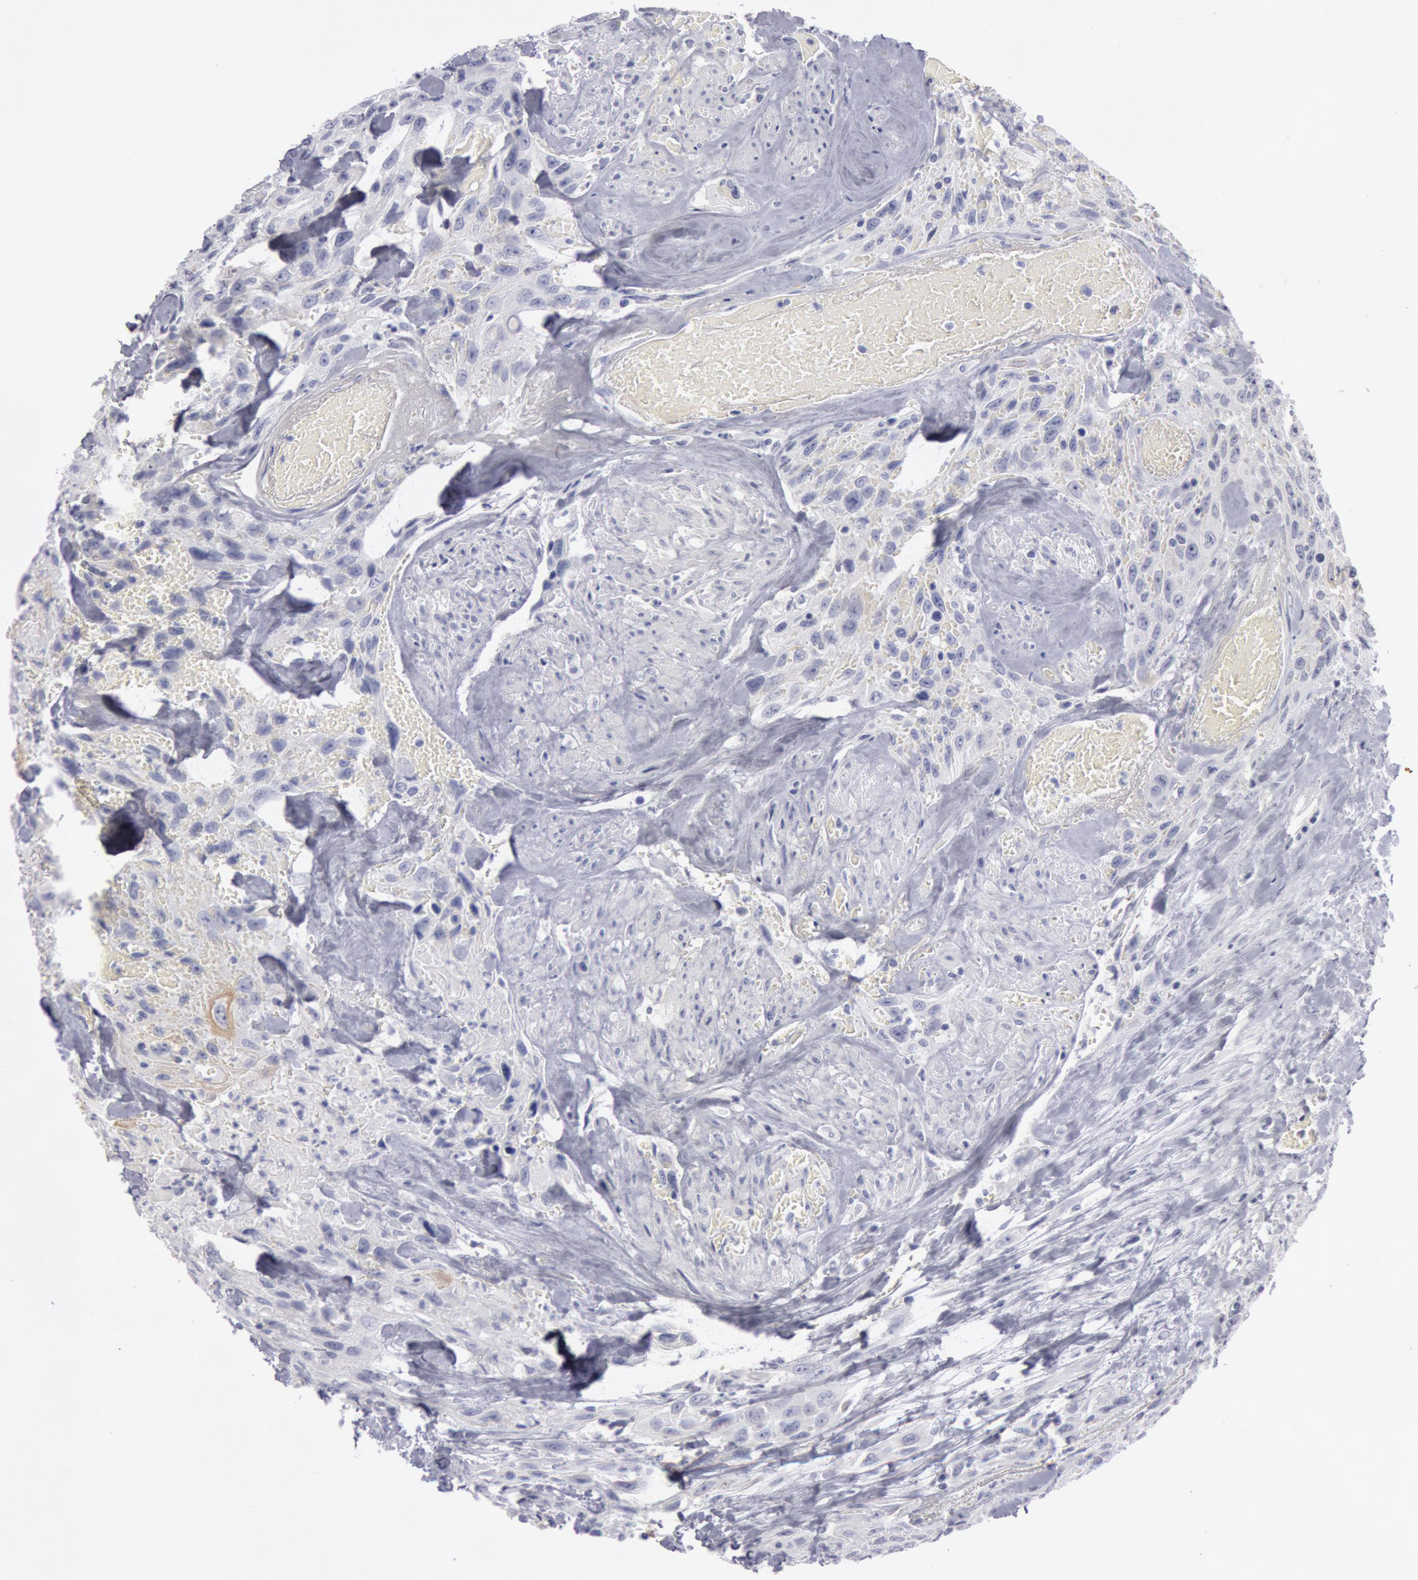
{"staining": {"intensity": "weak", "quantity": "25%-75%", "location": "cytoplasmic/membranous"}, "tissue": "urothelial cancer", "cell_type": "Tumor cells", "image_type": "cancer", "snomed": [{"axis": "morphology", "description": "Urothelial carcinoma, High grade"}, {"axis": "topography", "description": "Urinary bladder"}], "caption": "An immunohistochemistry photomicrograph of neoplastic tissue is shown. Protein staining in brown labels weak cytoplasmic/membranous positivity in high-grade urothelial carcinoma within tumor cells. (brown staining indicates protein expression, while blue staining denotes nuclei).", "gene": "KRT16", "patient": {"sex": "female", "age": 84}}